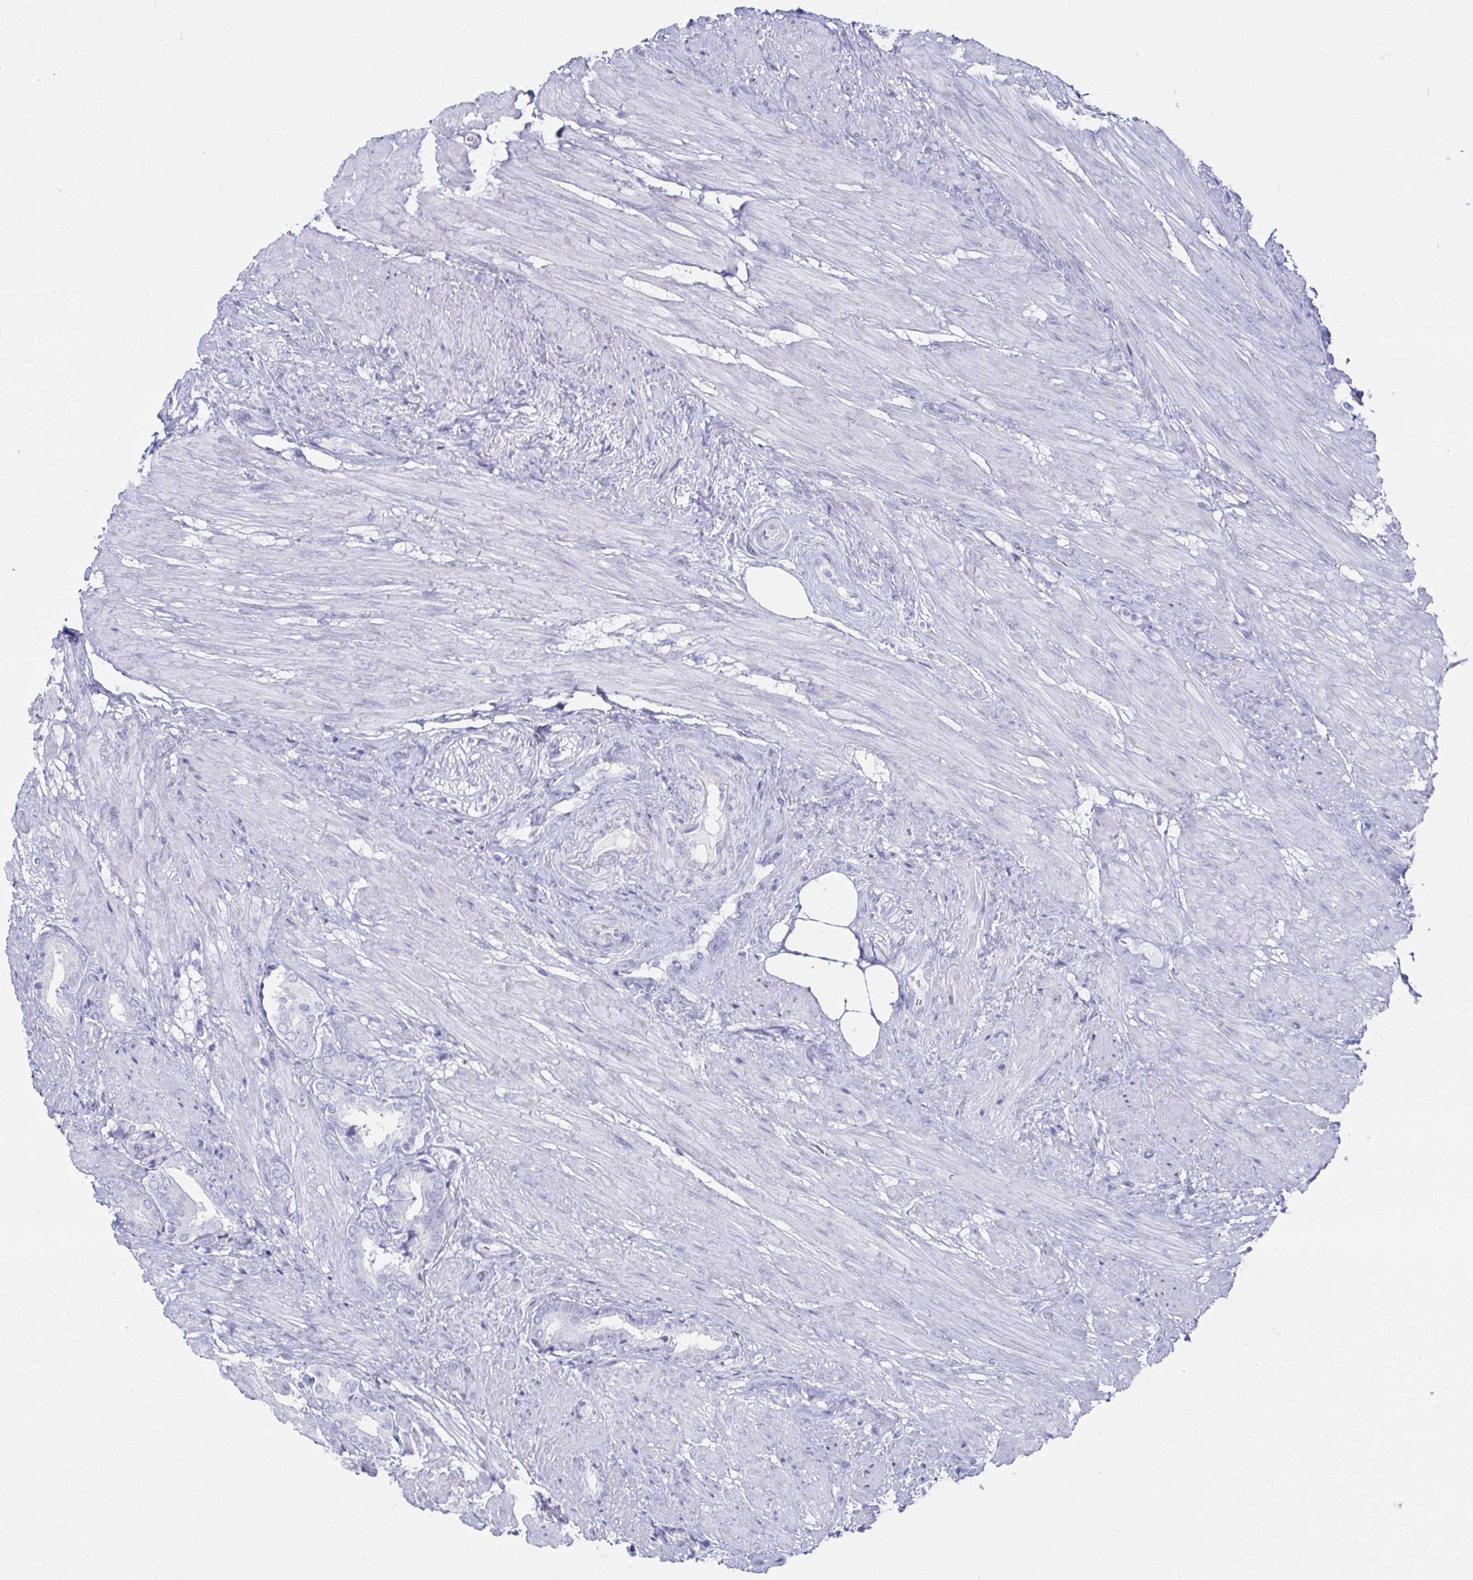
{"staining": {"intensity": "negative", "quantity": "none", "location": "none"}, "tissue": "prostate cancer", "cell_type": "Tumor cells", "image_type": "cancer", "snomed": [{"axis": "morphology", "description": "Adenocarcinoma, High grade"}, {"axis": "topography", "description": "Prostate"}], "caption": "Prostate cancer stained for a protein using immunohistochemistry reveals no positivity tumor cells.", "gene": "CA9", "patient": {"sex": "male", "age": 56}}